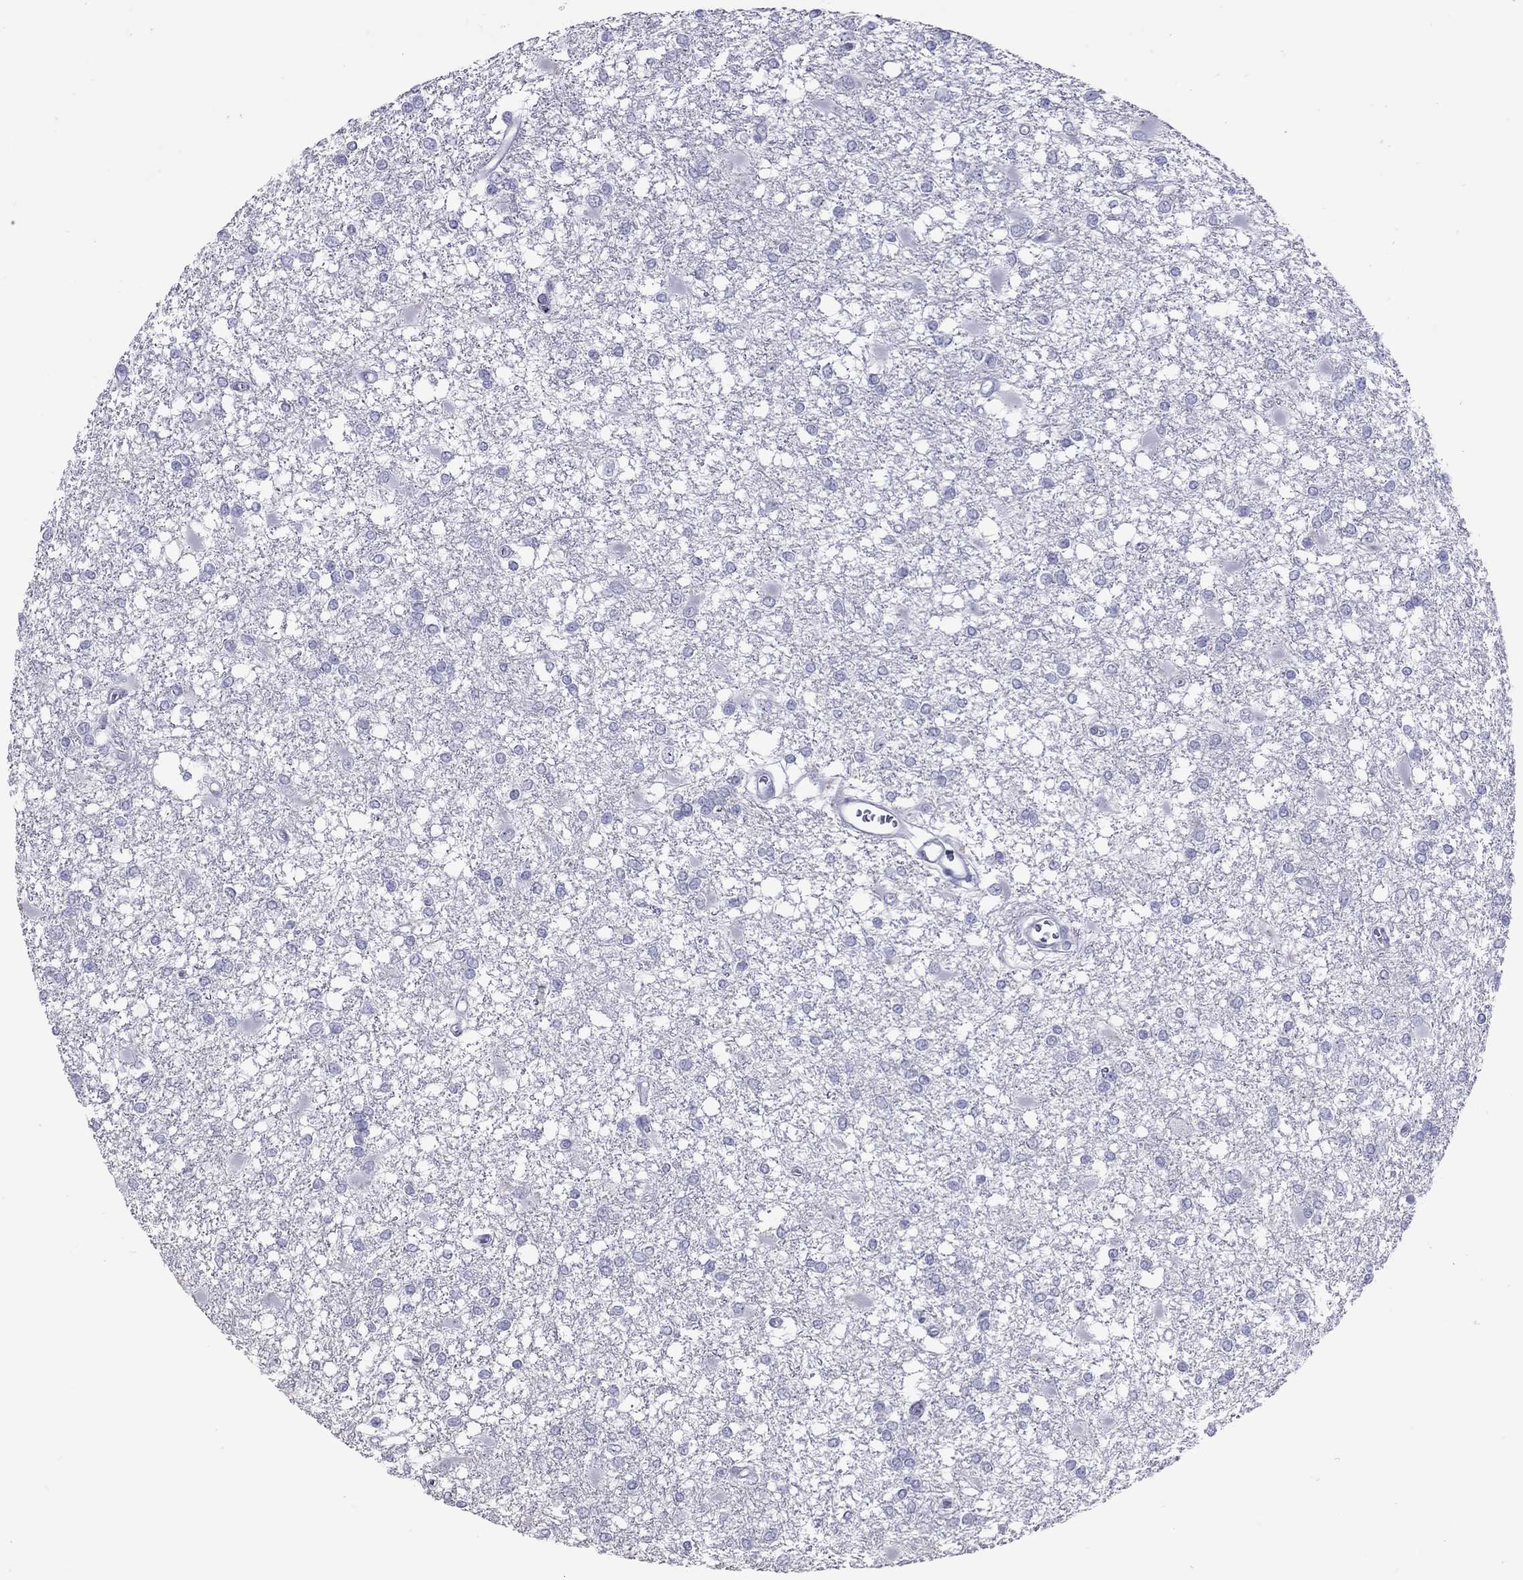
{"staining": {"intensity": "negative", "quantity": "none", "location": "none"}, "tissue": "glioma", "cell_type": "Tumor cells", "image_type": "cancer", "snomed": [{"axis": "morphology", "description": "Glioma, malignant, High grade"}, {"axis": "topography", "description": "Cerebral cortex"}], "caption": "Glioma was stained to show a protein in brown. There is no significant positivity in tumor cells.", "gene": "MUC16", "patient": {"sex": "male", "age": 79}}